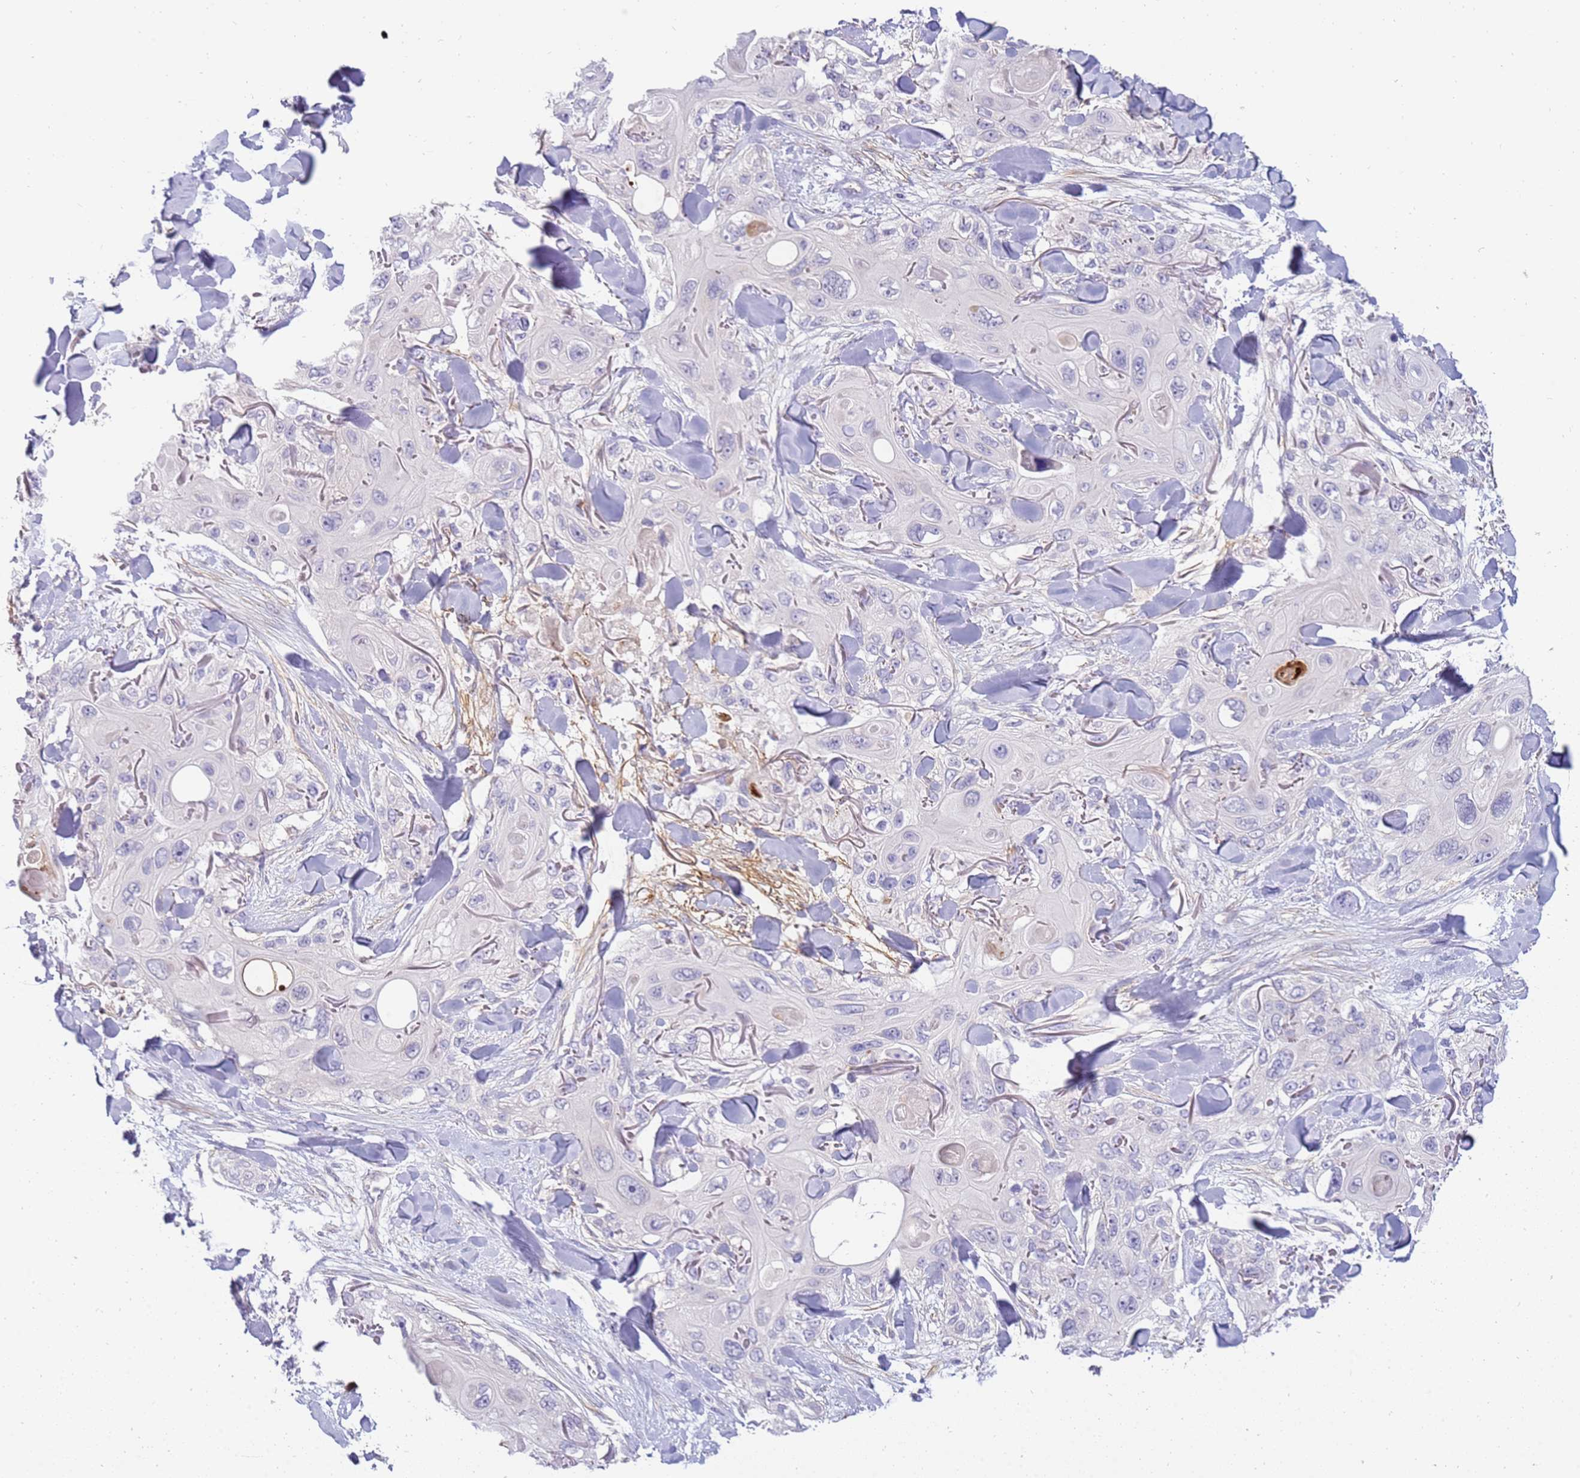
{"staining": {"intensity": "negative", "quantity": "none", "location": "none"}, "tissue": "skin cancer", "cell_type": "Tumor cells", "image_type": "cancer", "snomed": [{"axis": "morphology", "description": "Normal tissue, NOS"}, {"axis": "morphology", "description": "Squamous cell carcinoma, NOS"}, {"axis": "topography", "description": "Skin"}], "caption": "Tumor cells are negative for protein expression in human skin squamous cell carcinoma. The staining was performed using DAB (3,3'-diaminobenzidine) to visualize the protein expression in brown, while the nuclei were stained in blue with hematoxylin (Magnification: 20x).", "gene": "STK25", "patient": {"sex": "male", "age": 72}}